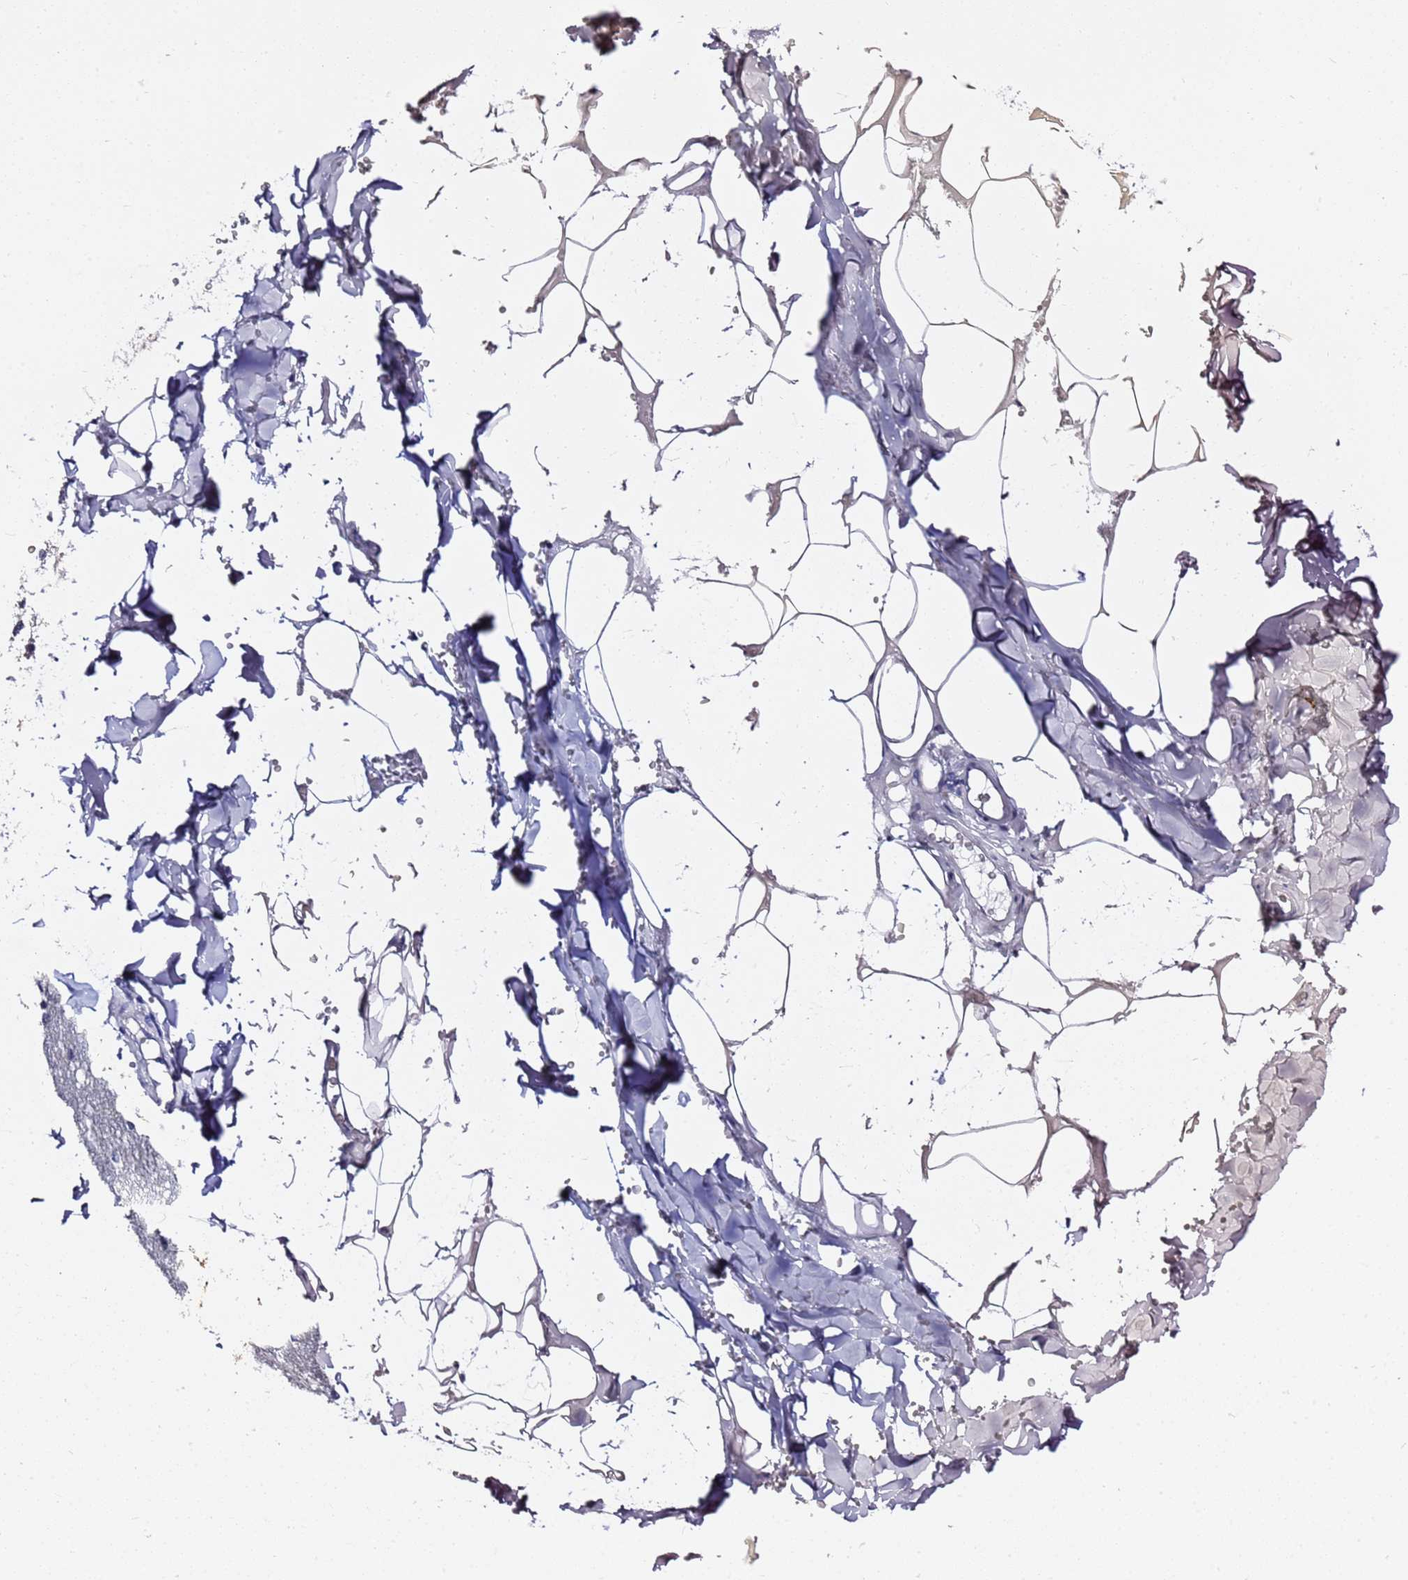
{"staining": {"intensity": "weak", "quantity": "25%-75%", "location": "cytoplasmic/membranous"}, "tissue": "adipose tissue", "cell_type": "Adipocytes", "image_type": "normal", "snomed": [{"axis": "morphology", "description": "Normal tissue, NOS"}, {"axis": "topography", "description": "Salivary gland"}, {"axis": "topography", "description": "Peripheral nerve tissue"}], "caption": "The micrograph reveals a brown stain indicating the presence of a protein in the cytoplasmic/membranous of adipocytes in adipose tissue. (DAB IHC with brightfield microscopy, high magnification).", "gene": "LENG1", "patient": {"sex": "male", "age": 38}}